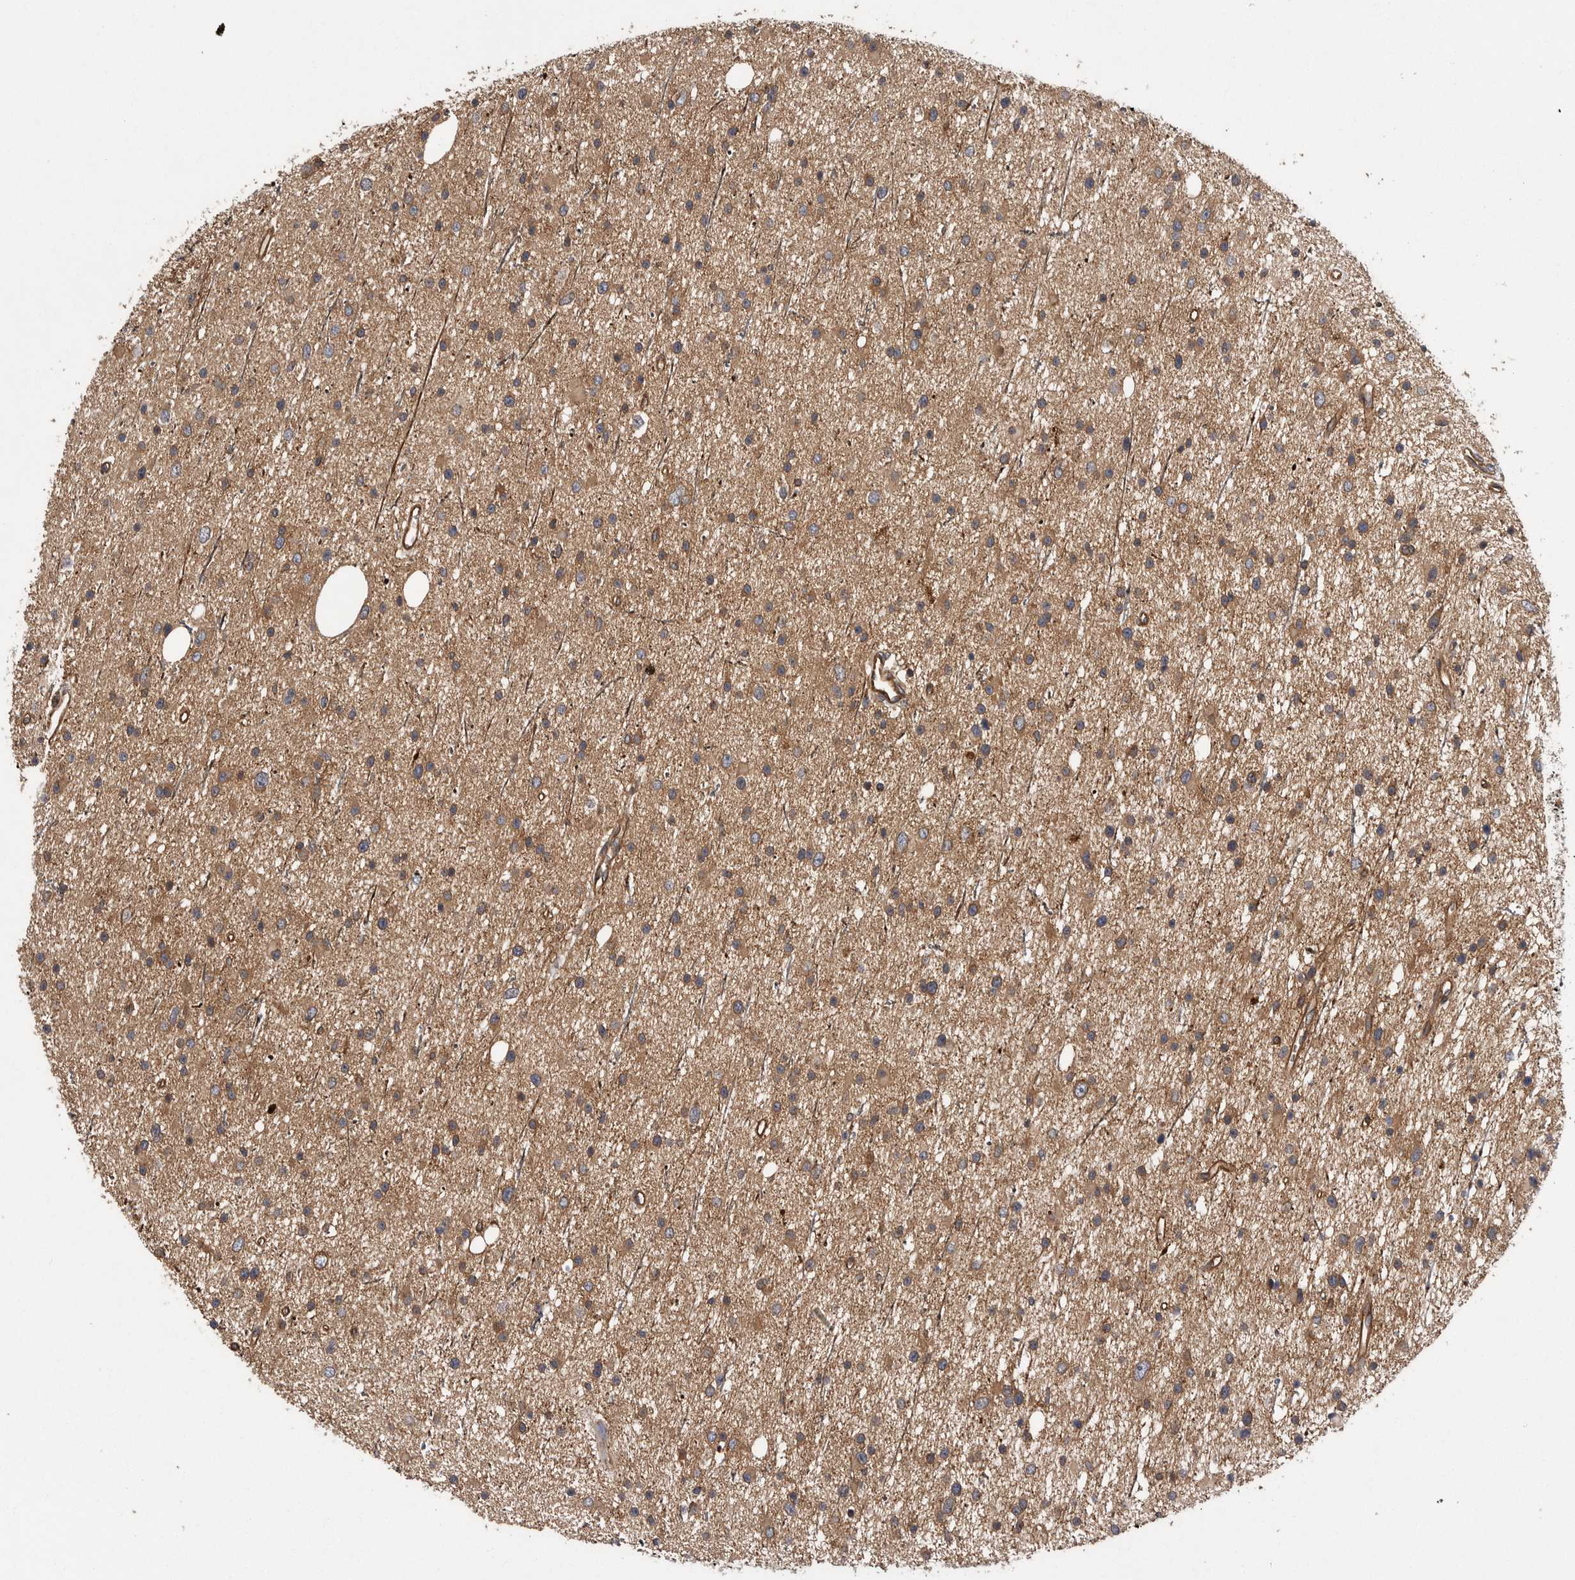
{"staining": {"intensity": "moderate", "quantity": ">75%", "location": "cytoplasmic/membranous"}, "tissue": "glioma", "cell_type": "Tumor cells", "image_type": "cancer", "snomed": [{"axis": "morphology", "description": "Glioma, malignant, Low grade"}, {"axis": "topography", "description": "Cerebral cortex"}], "caption": "A brown stain shows moderate cytoplasmic/membranous expression of a protein in human malignant glioma (low-grade) tumor cells.", "gene": "OXR1", "patient": {"sex": "female", "age": 39}}